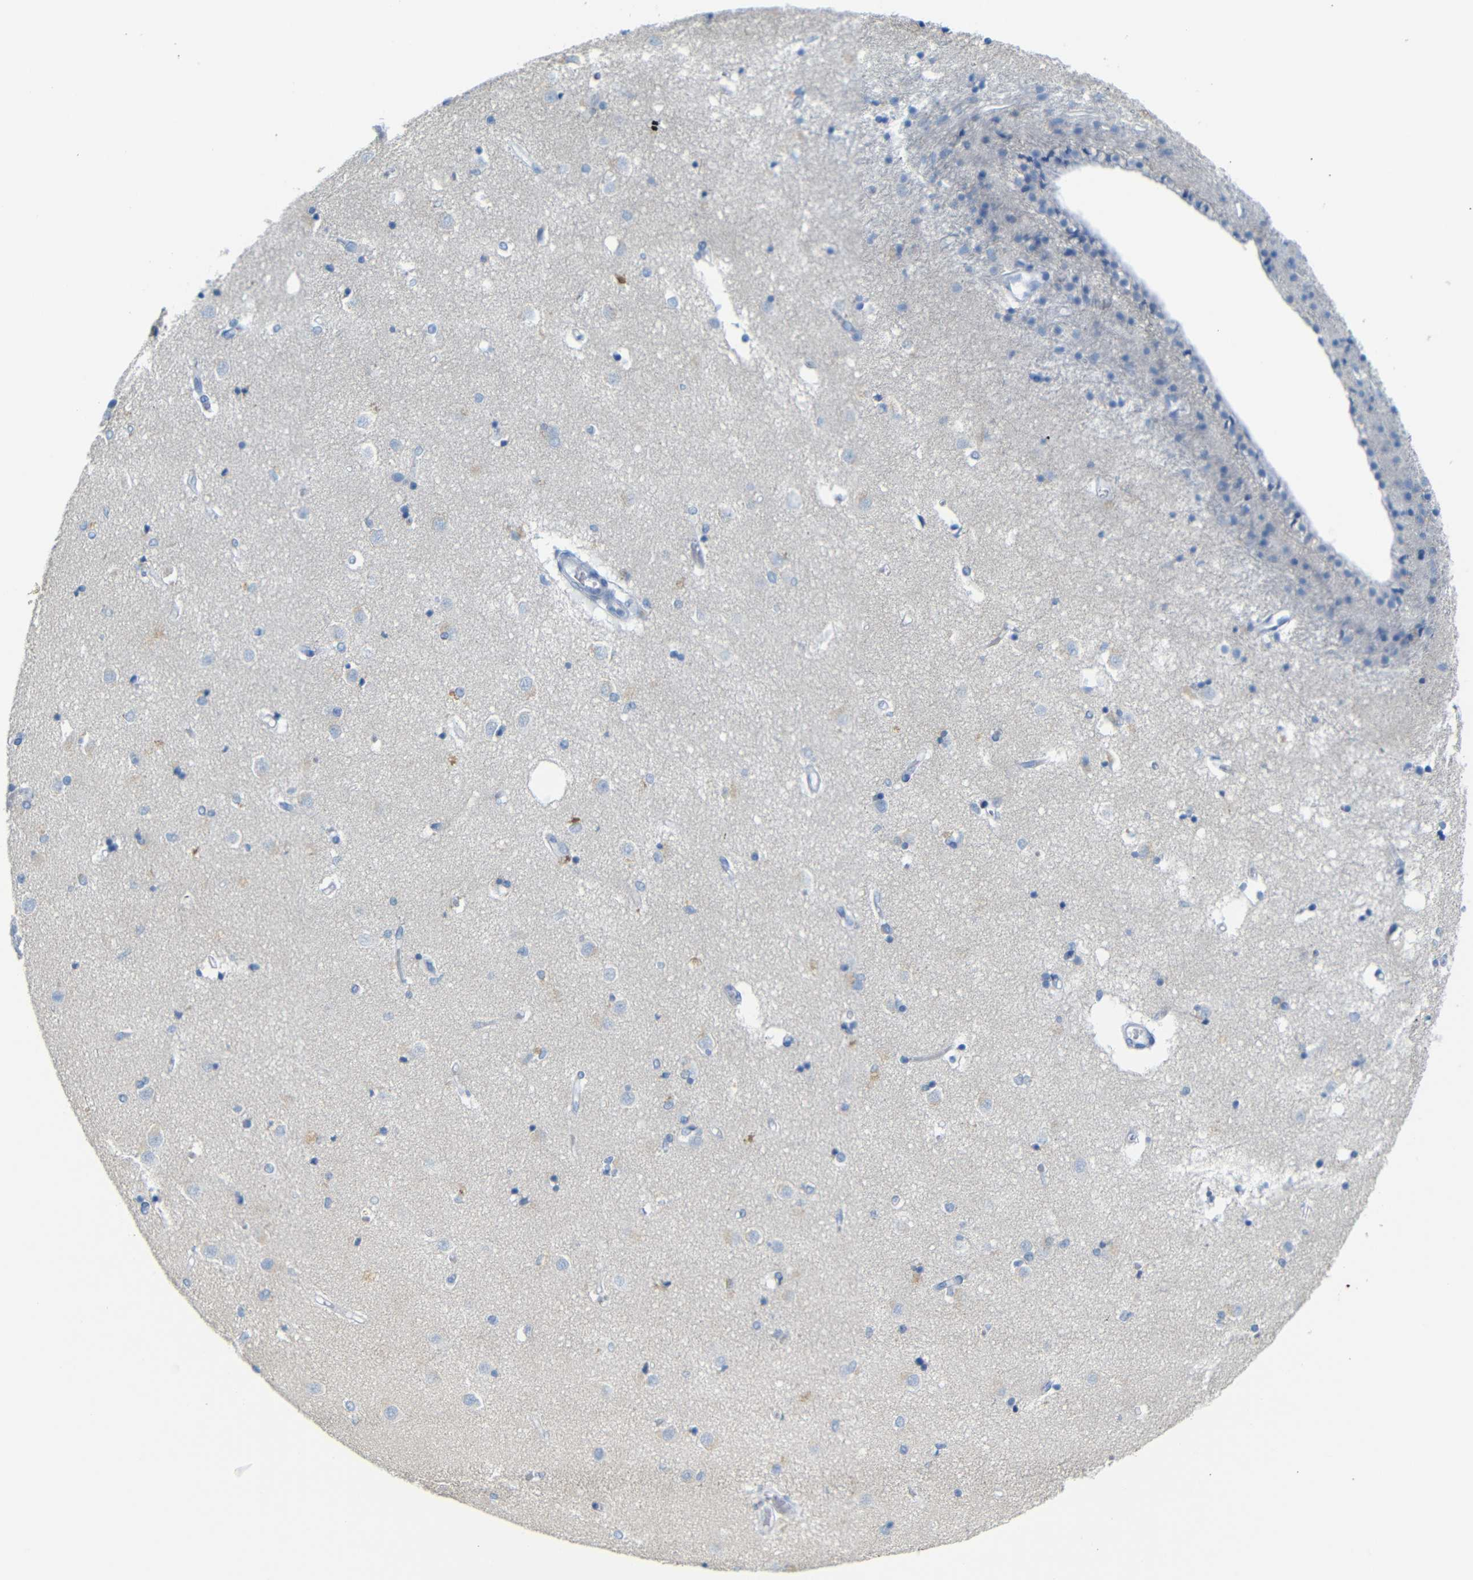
{"staining": {"intensity": "negative", "quantity": "none", "location": "none"}, "tissue": "caudate", "cell_type": "Glial cells", "image_type": "normal", "snomed": [{"axis": "morphology", "description": "Normal tissue, NOS"}, {"axis": "topography", "description": "Lateral ventricle wall"}], "caption": "High power microscopy image of an immunohistochemistry (IHC) histopathology image of unremarkable caudate, revealing no significant staining in glial cells. (DAB immunohistochemistry, high magnification).", "gene": "FCRL1", "patient": {"sex": "female", "age": 54}}